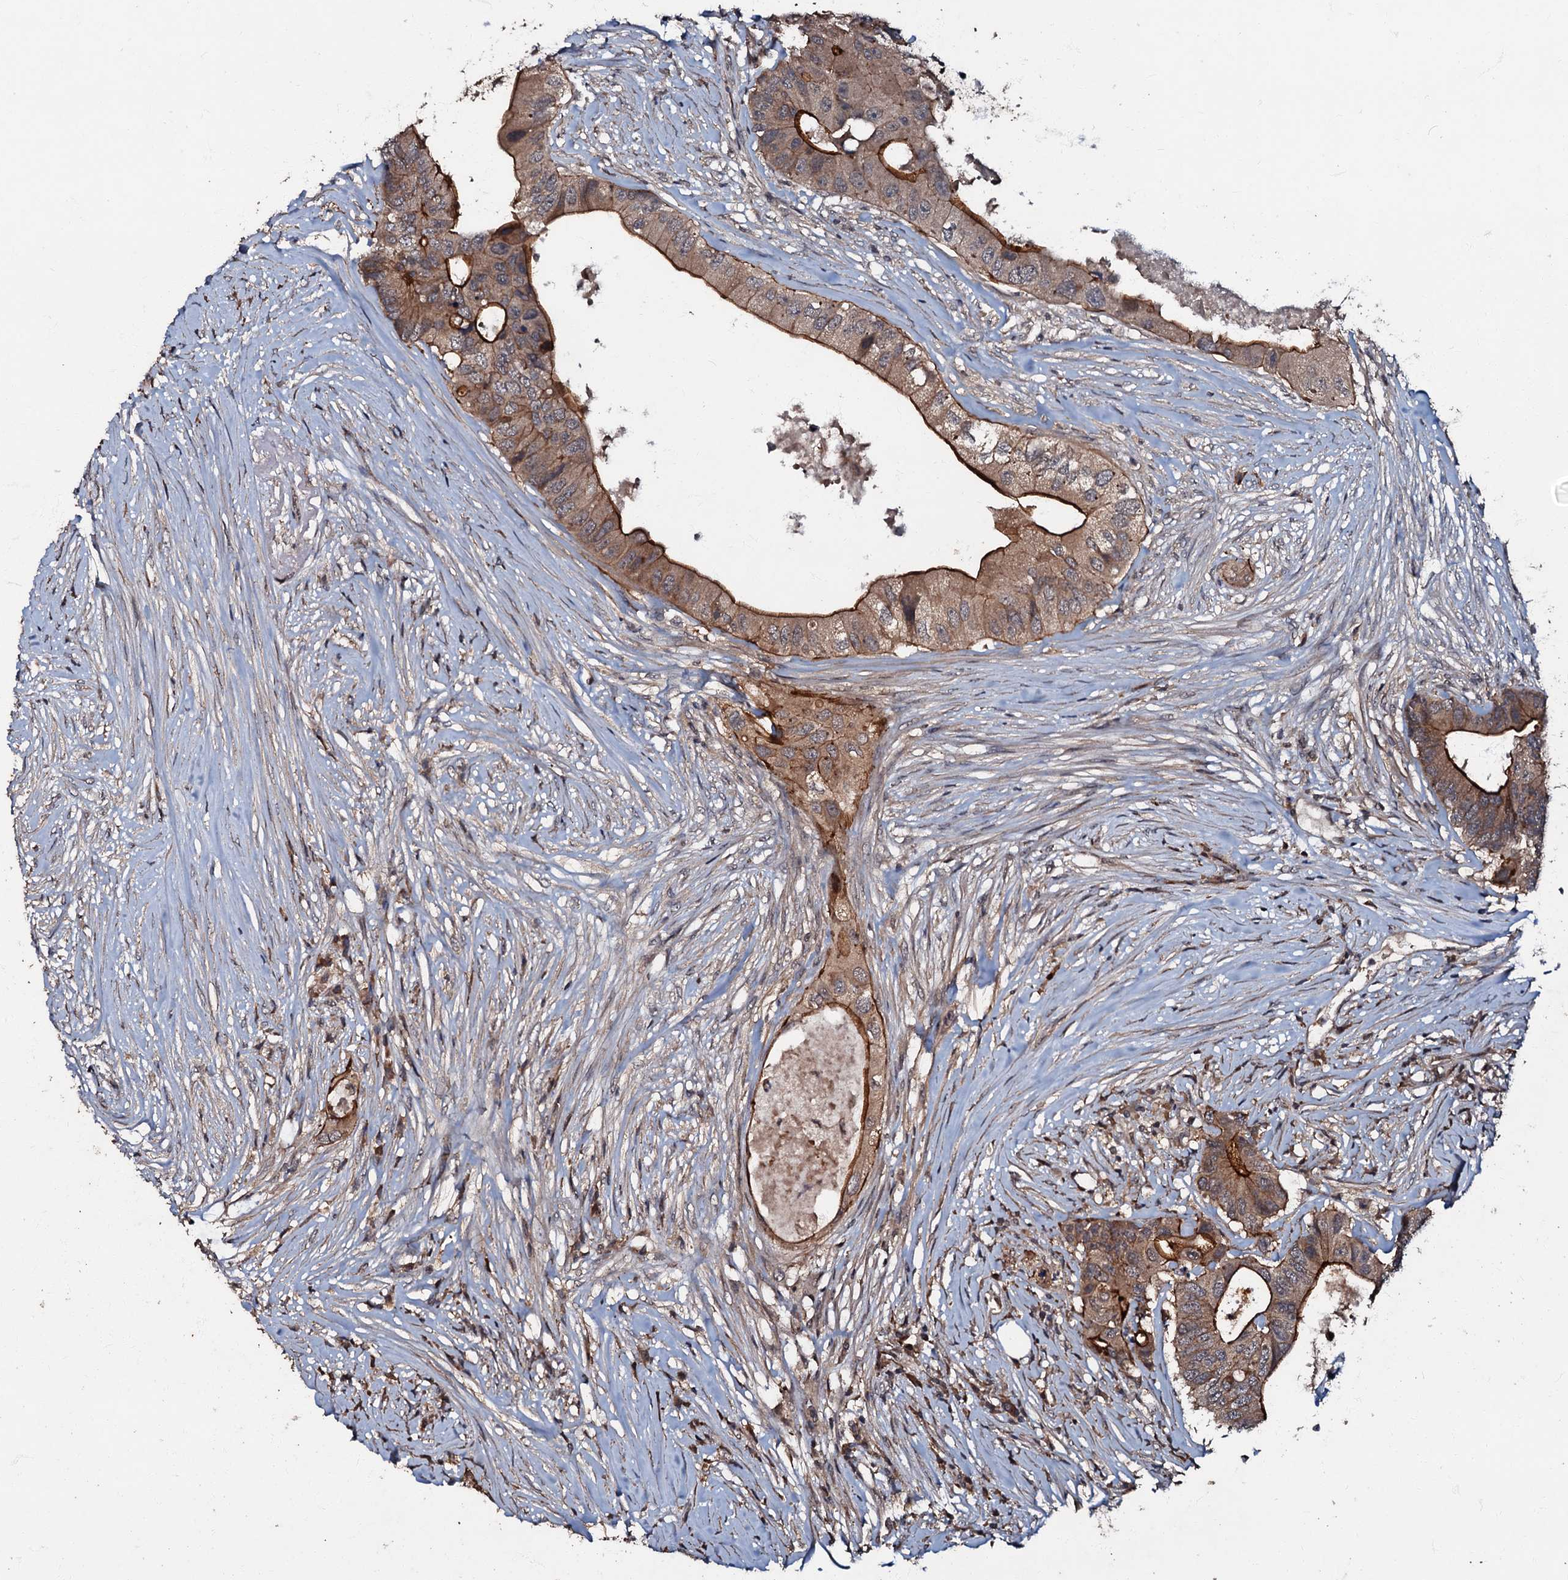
{"staining": {"intensity": "strong", "quantity": "25%-75%", "location": "cytoplasmic/membranous"}, "tissue": "colorectal cancer", "cell_type": "Tumor cells", "image_type": "cancer", "snomed": [{"axis": "morphology", "description": "Adenocarcinoma, NOS"}, {"axis": "topography", "description": "Colon"}], "caption": "Colorectal cancer stained with DAB (3,3'-diaminobenzidine) immunohistochemistry (IHC) displays high levels of strong cytoplasmic/membranous positivity in about 25%-75% of tumor cells. The protein is shown in brown color, while the nuclei are stained blue.", "gene": "MANSC4", "patient": {"sex": "male", "age": 71}}